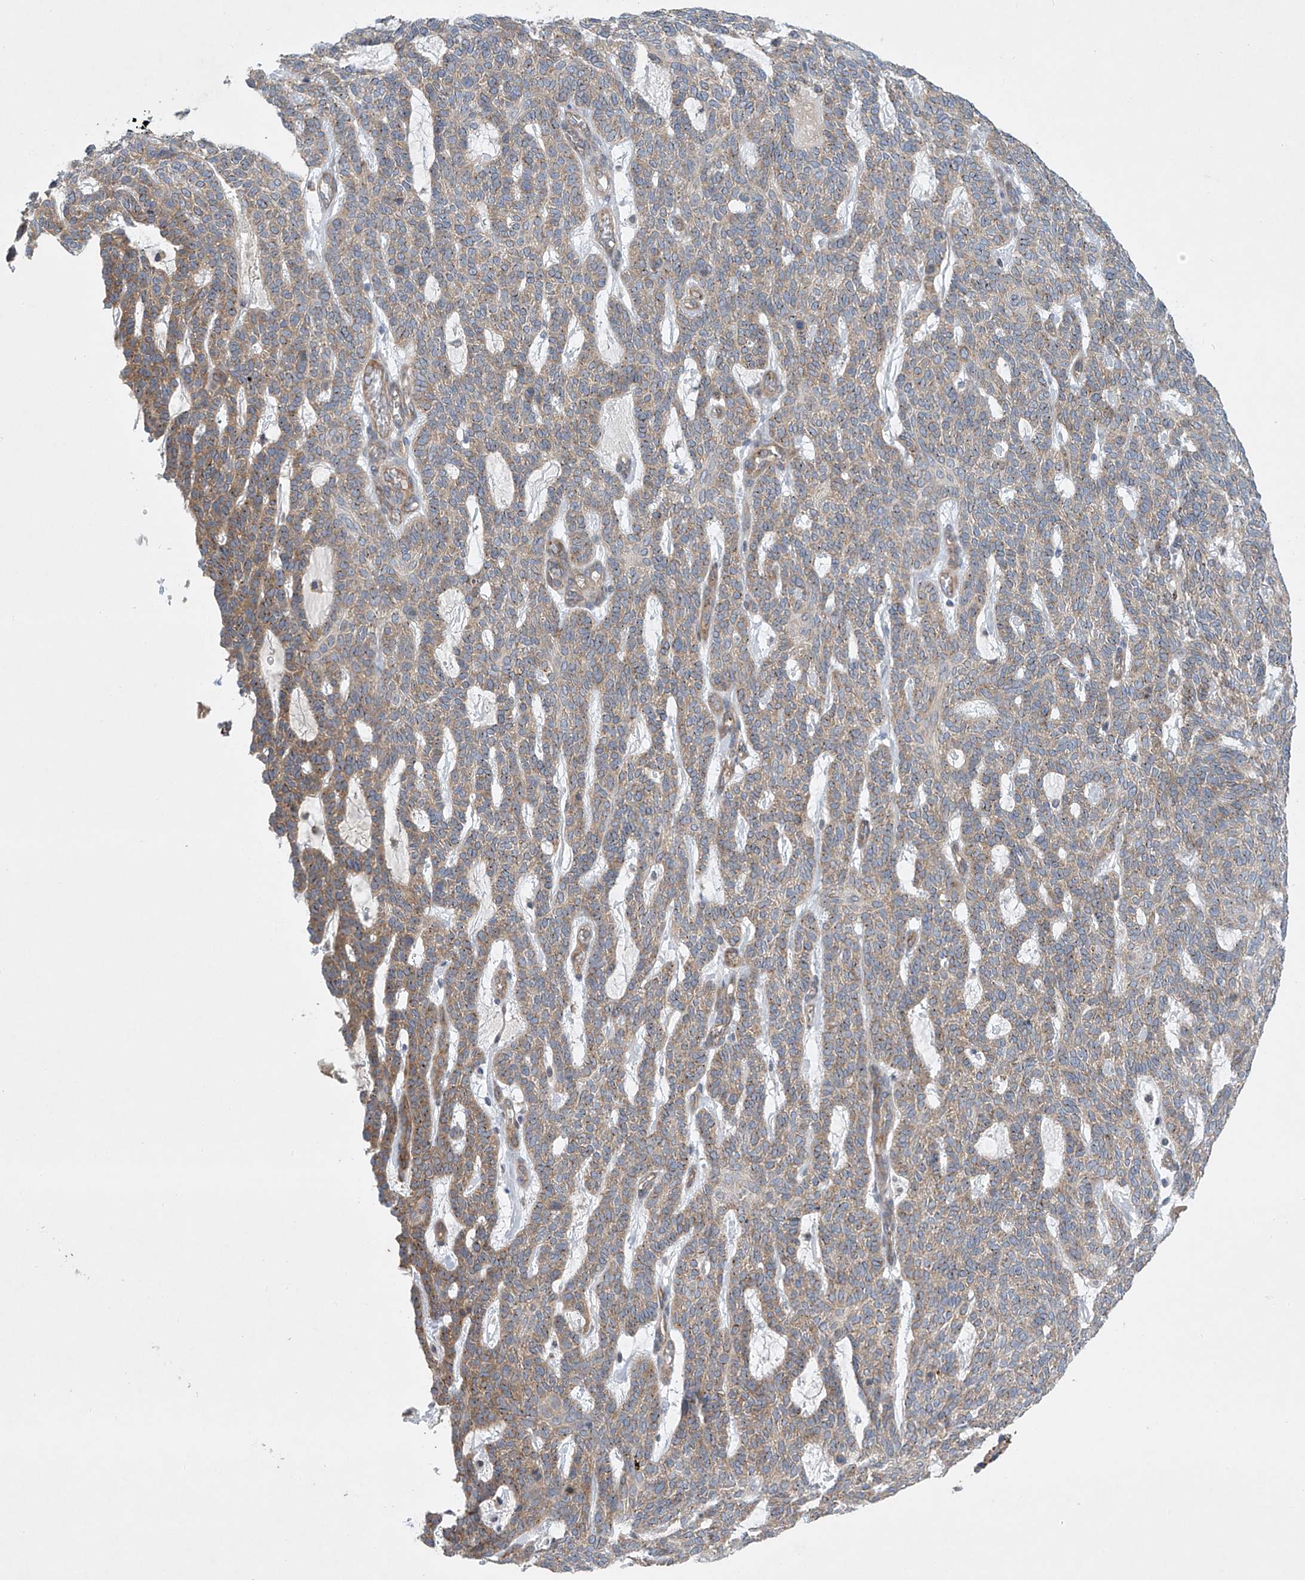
{"staining": {"intensity": "moderate", "quantity": ">75%", "location": "cytoplasmic/membranous"}, "tissue": "skin cancer", "cell_type": "Tumor cells", "image_type": "cancer", "snomed": [{"axis": "morphology", "description": "Squamous cell carcinoma, NOS"}, {"axis": "topography", "description": "Skin"}], "caption": "Protein analysis of squamous cell carcinoma (skin) tissue exhibits moderate cytoplasmic/membranous expression in approximately >75% of tumor cells.", "gene": "TJAP1", "patient": {"sex": "female", "age": 90}}